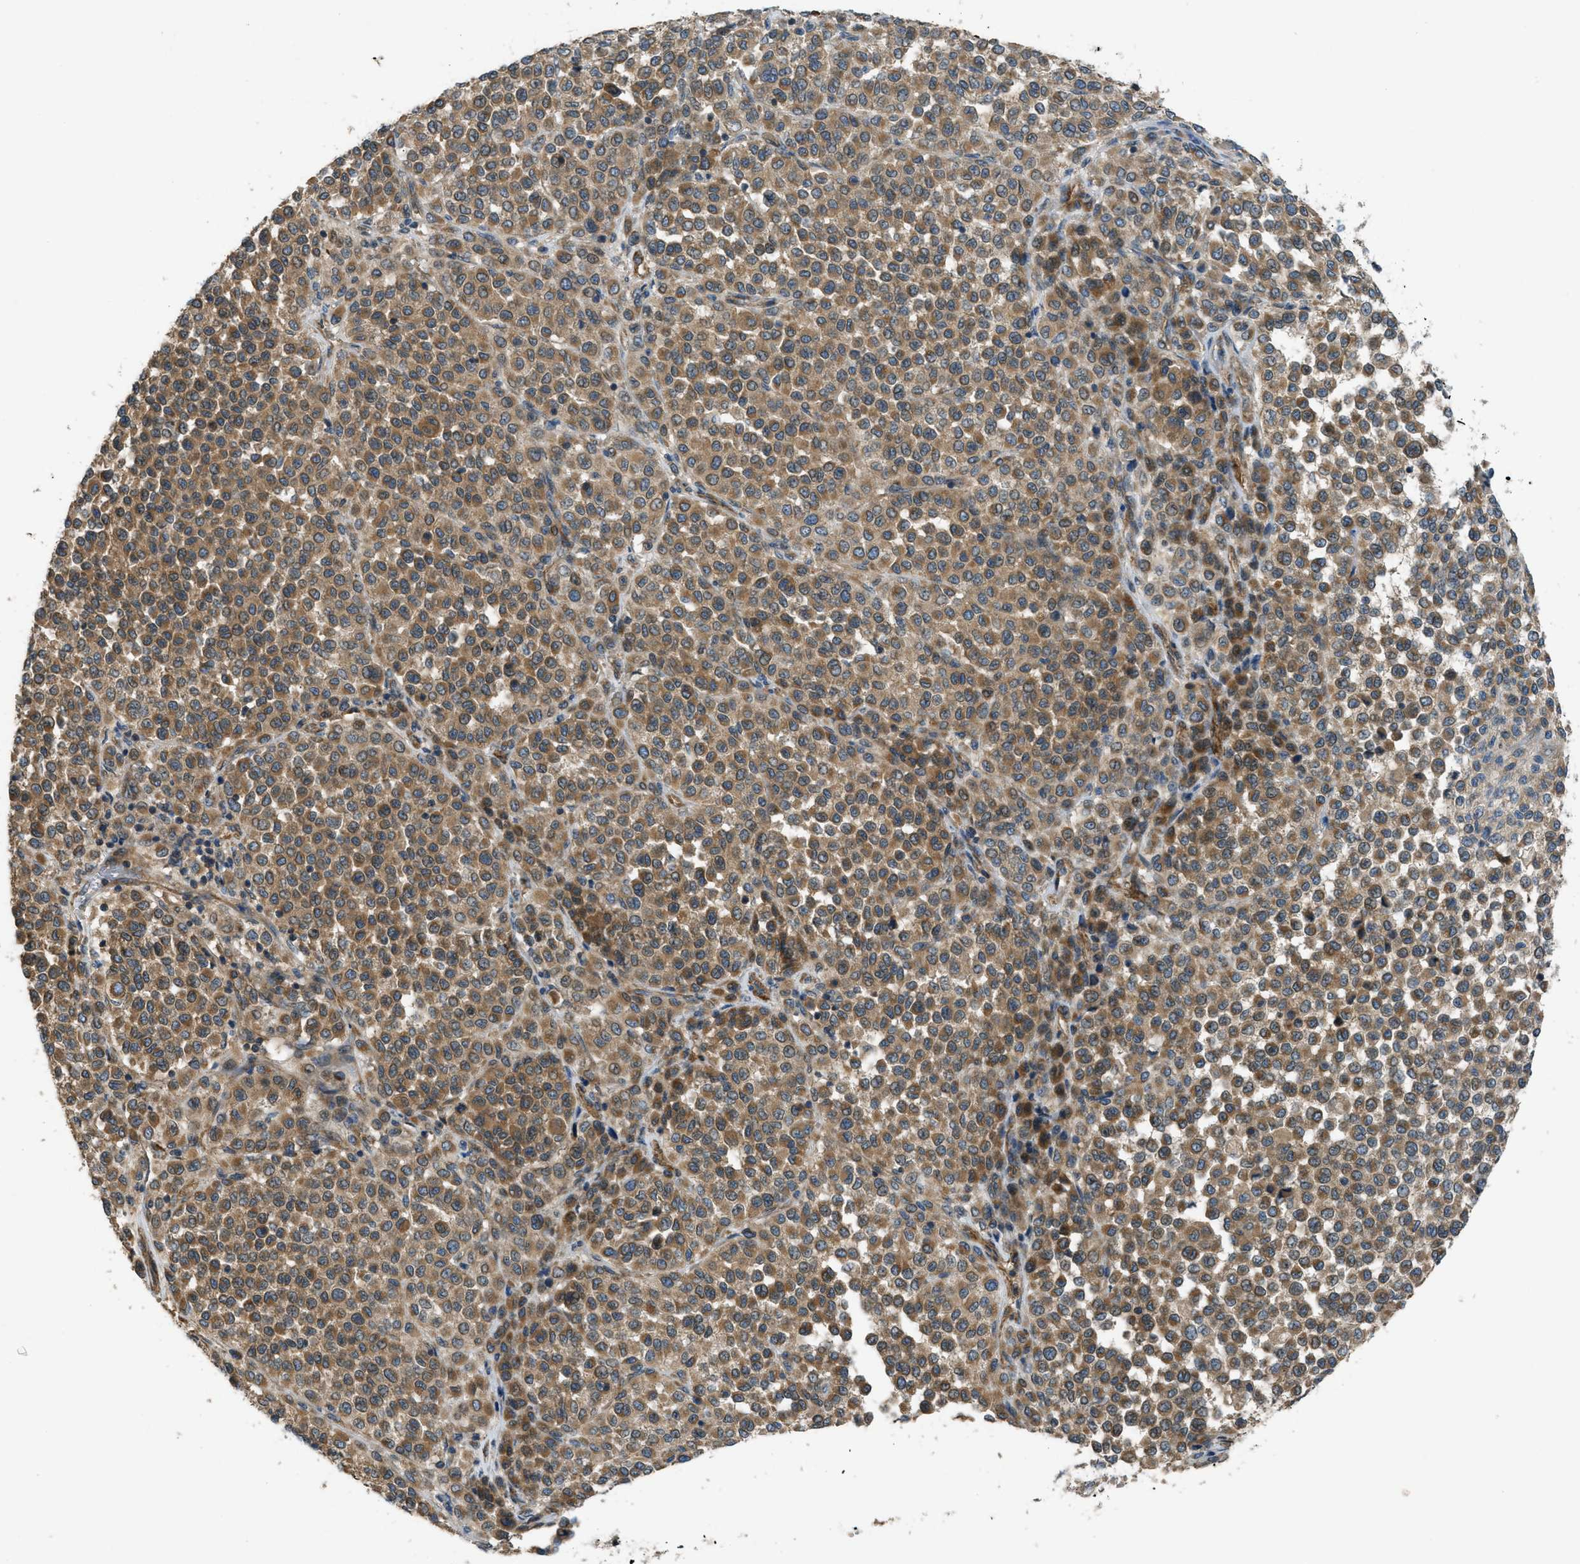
{"staining": {"intensity": "moderate", "quantity": ">75%", "location": "cytoplasmic/membranous"}, "tissue": "melanoma", "cell_type": "Tumor cells", "image_type": "cancer", "snomed": [{"axis": "morphology", "description": "Malignant melanoma, Metastatic site"}, {"axis": "topography", "description": "Pancreas"}], "caption": "A brown stain highlights moderate cytoplasmic/membranous positivity of a protein in human malignant melanoma (metastatic site) tumor cells.", "gene": "VEZT", "patient": {"sex": "female", "age": 30}}